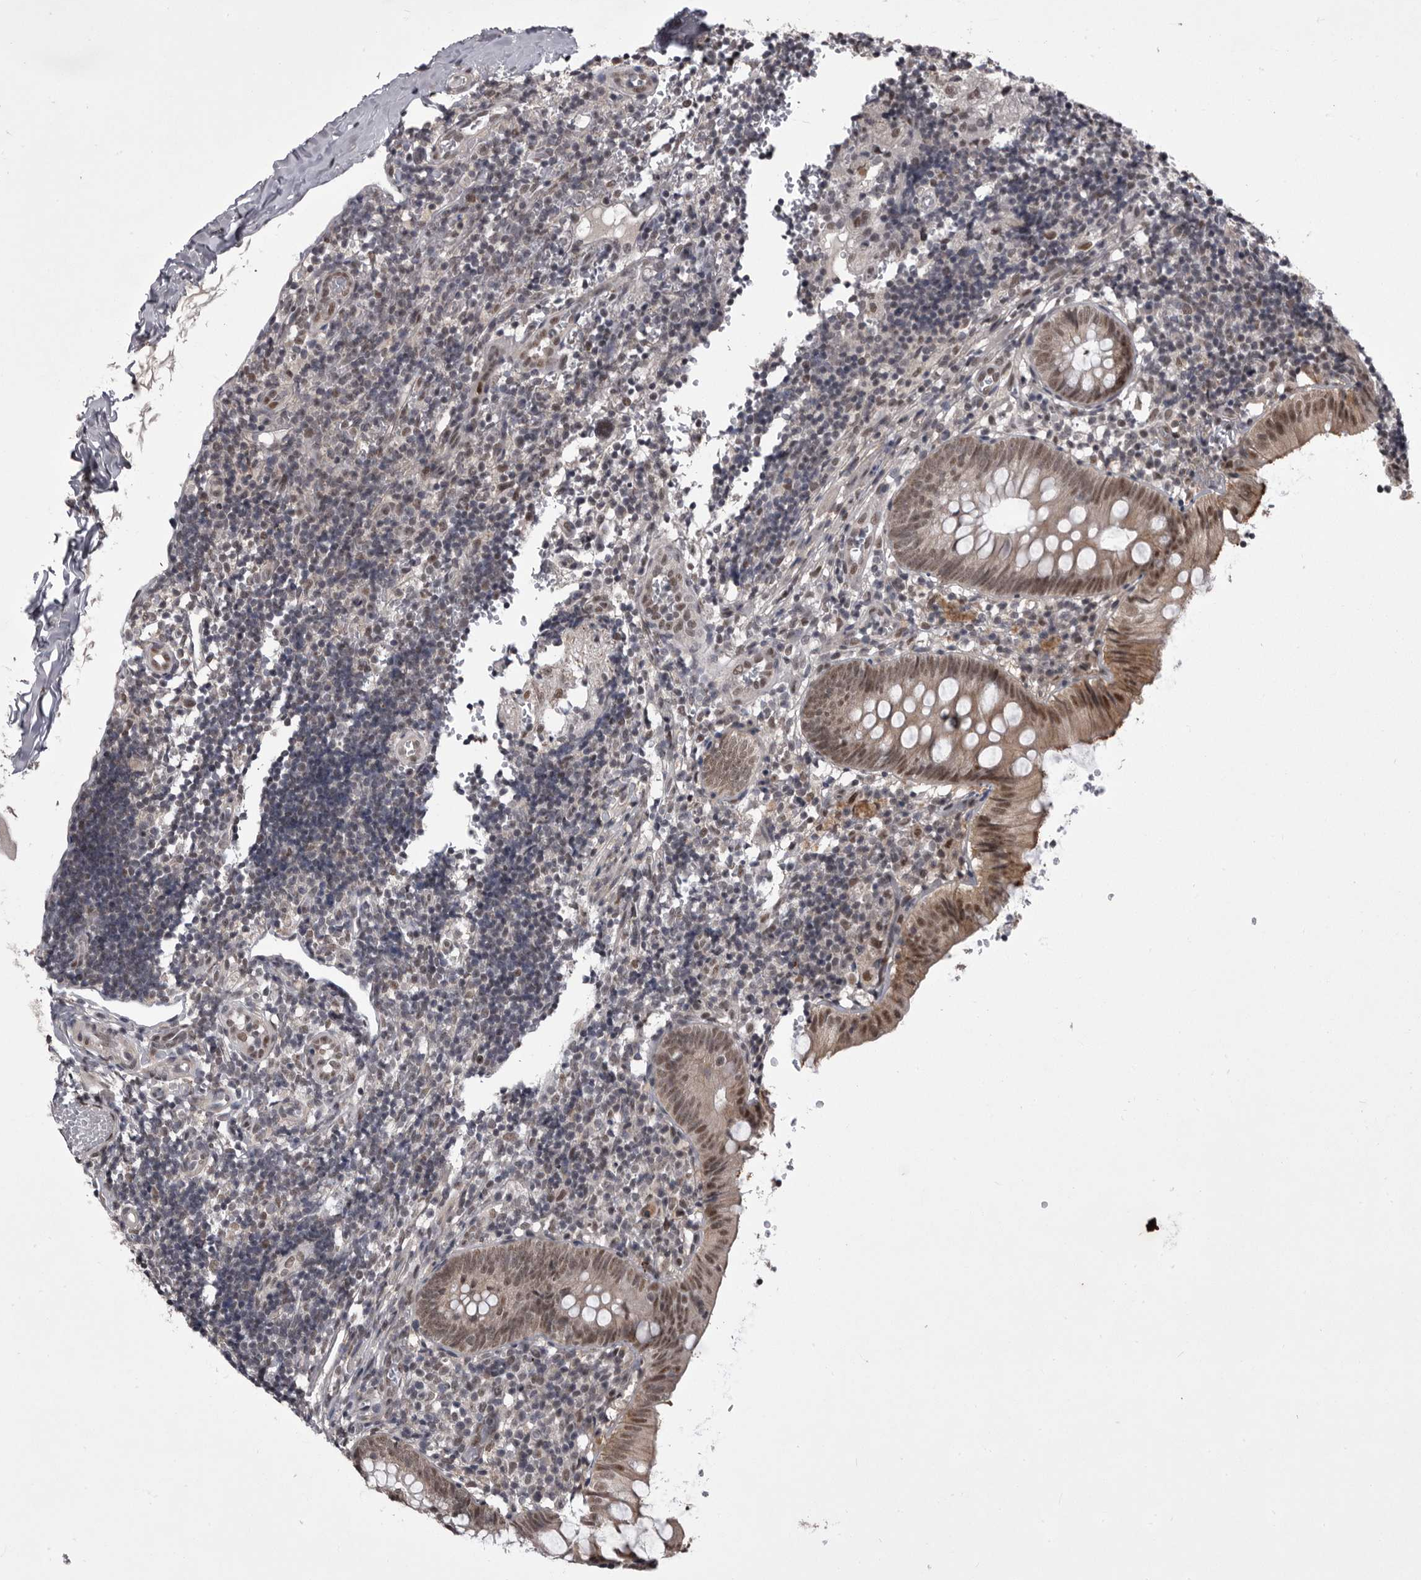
{"staining": {"intensity": "moderate", "quantity": ">75%", "location": "cytoplasmic/membranous,nuclear"}, "tissue": "appendix", "cell_type": "Glandular cells", "image_type": "normal", "snomed": [{"axis": "morphology", "description": "Normal tissue, NOS"}, {"axis": "topography", "description": "Appendix"}], "caption": "IHC image of normal appendix: human appendix stained using IHC displays medium levels of moderate protein expression localized specifically in the cytoplasmic/membranous,nuclear of glandular cells, appearing as a cytoplasmic/membranous,nuclear brown color.", "gene": "PRPF3", "patient": {"sex": "male", "age": 8}}